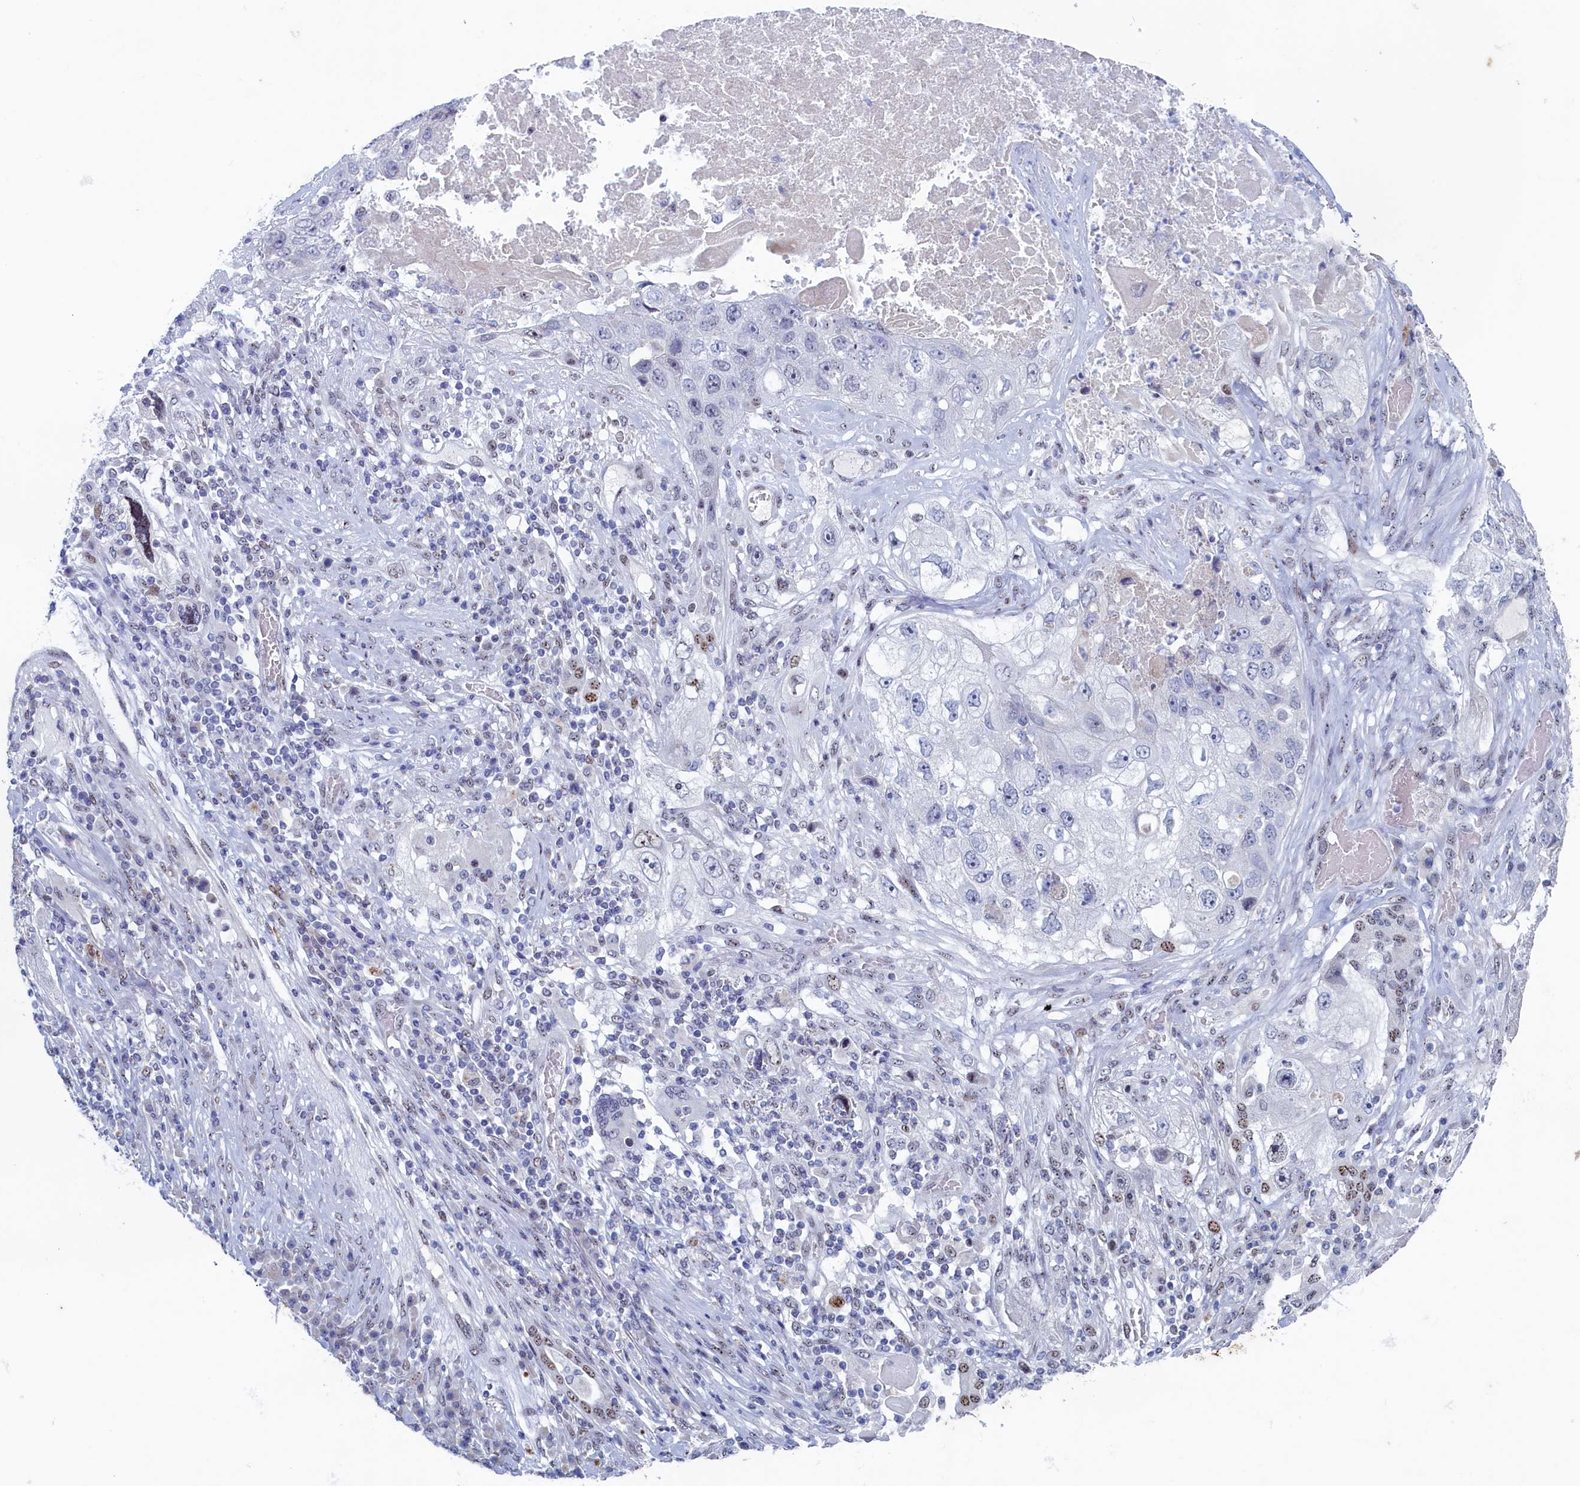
{"staining": {"intensity": "weak", "quantity": "<25%", "location": "nuclear"}, "tissue": "lung cancer", "cell_type": "Tumor cells", "image_type": "cancer", "snomed": [{"axis": "morphology", "description": "Squamous cell carcinoma, NOS"}, {"axis": "topography", "description": "Lung"}], "caption": "Immunohistochemical staining of human squamous cell carcinoma (lung) reveals no significant positivity in tumor cells.", "gene": "WDR76", "patient": {"sex": "male", "age": 61}}